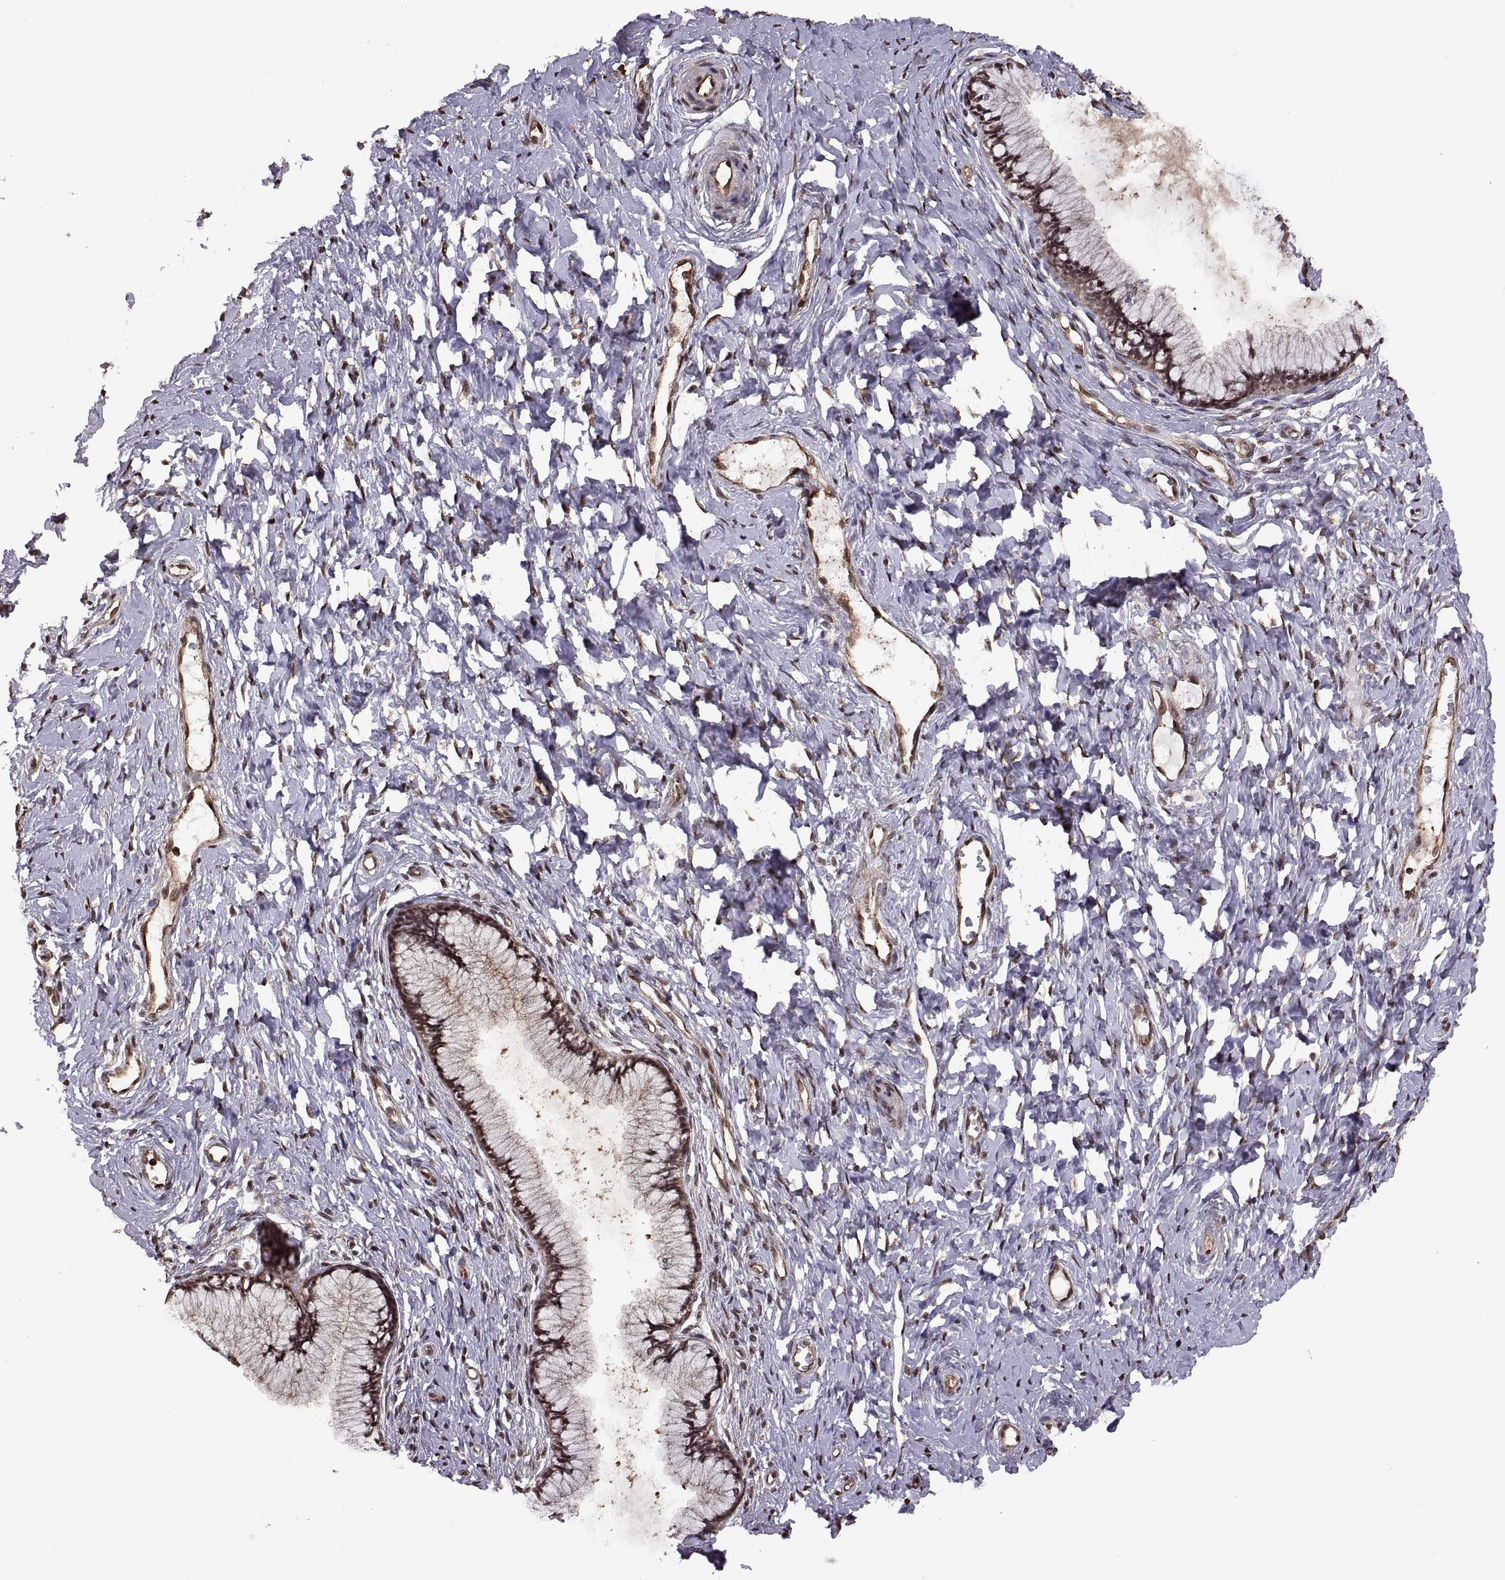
{"staining": {"intensity": "moderate", "quantity": ">75%", "location": "nuclear"}, "tissue": "cervix", "cell_type": "Glandular cells", "image_type": "normal", "snomed": [{"axis": "morphology", "description": "Normal tissue, NOS"}, {"axis": "topography", "description": "Cervix"}], "caption": "Immunohistochemical staining of unremarkable human cervix shows >75% levels of moderate nuclear protein positivity in about >75% of glandular cells. Nuclei are stained in blue.", "gene": "ARRB1", "patient": {"sex": "female", "age": 40}}